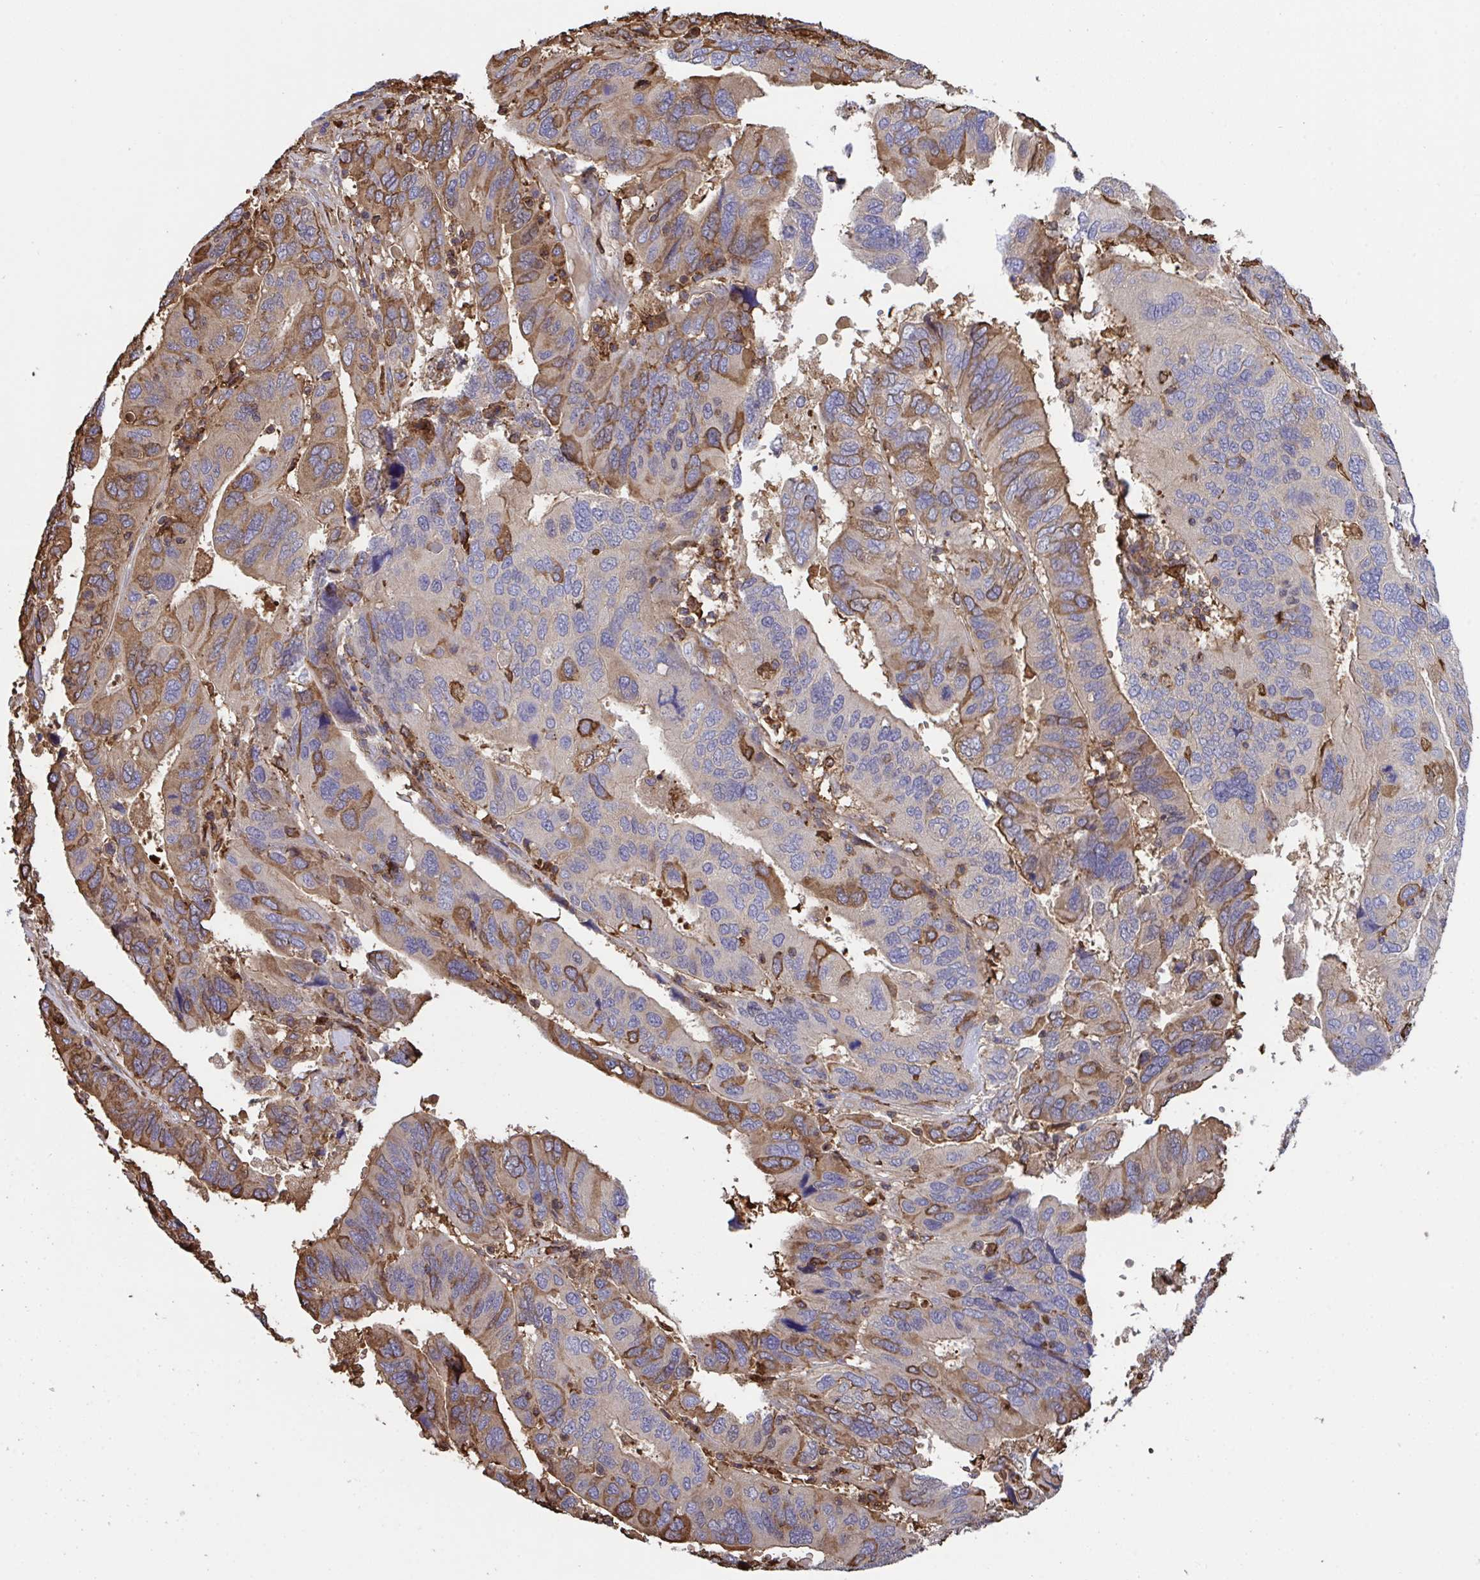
{"staining": {"intensity": "strong", "quantity": "25%-75%", "location": "cytoplasmic/membranous"}, "tissue": "ovarian cancer", "cell_type": "Tumor cells", "image_type": "cancer", "snomed": [{"axis": "morphology", "description": "Cystadenocarcinoma, serous, NOS"}, {"axis": "topography", "description": "Ovary"}], "caption": "A high-resolution image shows IHC staining of serous cystadenocarcinoma (ovarian), which exhibits strong cytoplasmic/membranous staining in about 25%-75% of tumor cells.", "gene": "PPIH", "patient": {"sex": "female", "age": 79}}